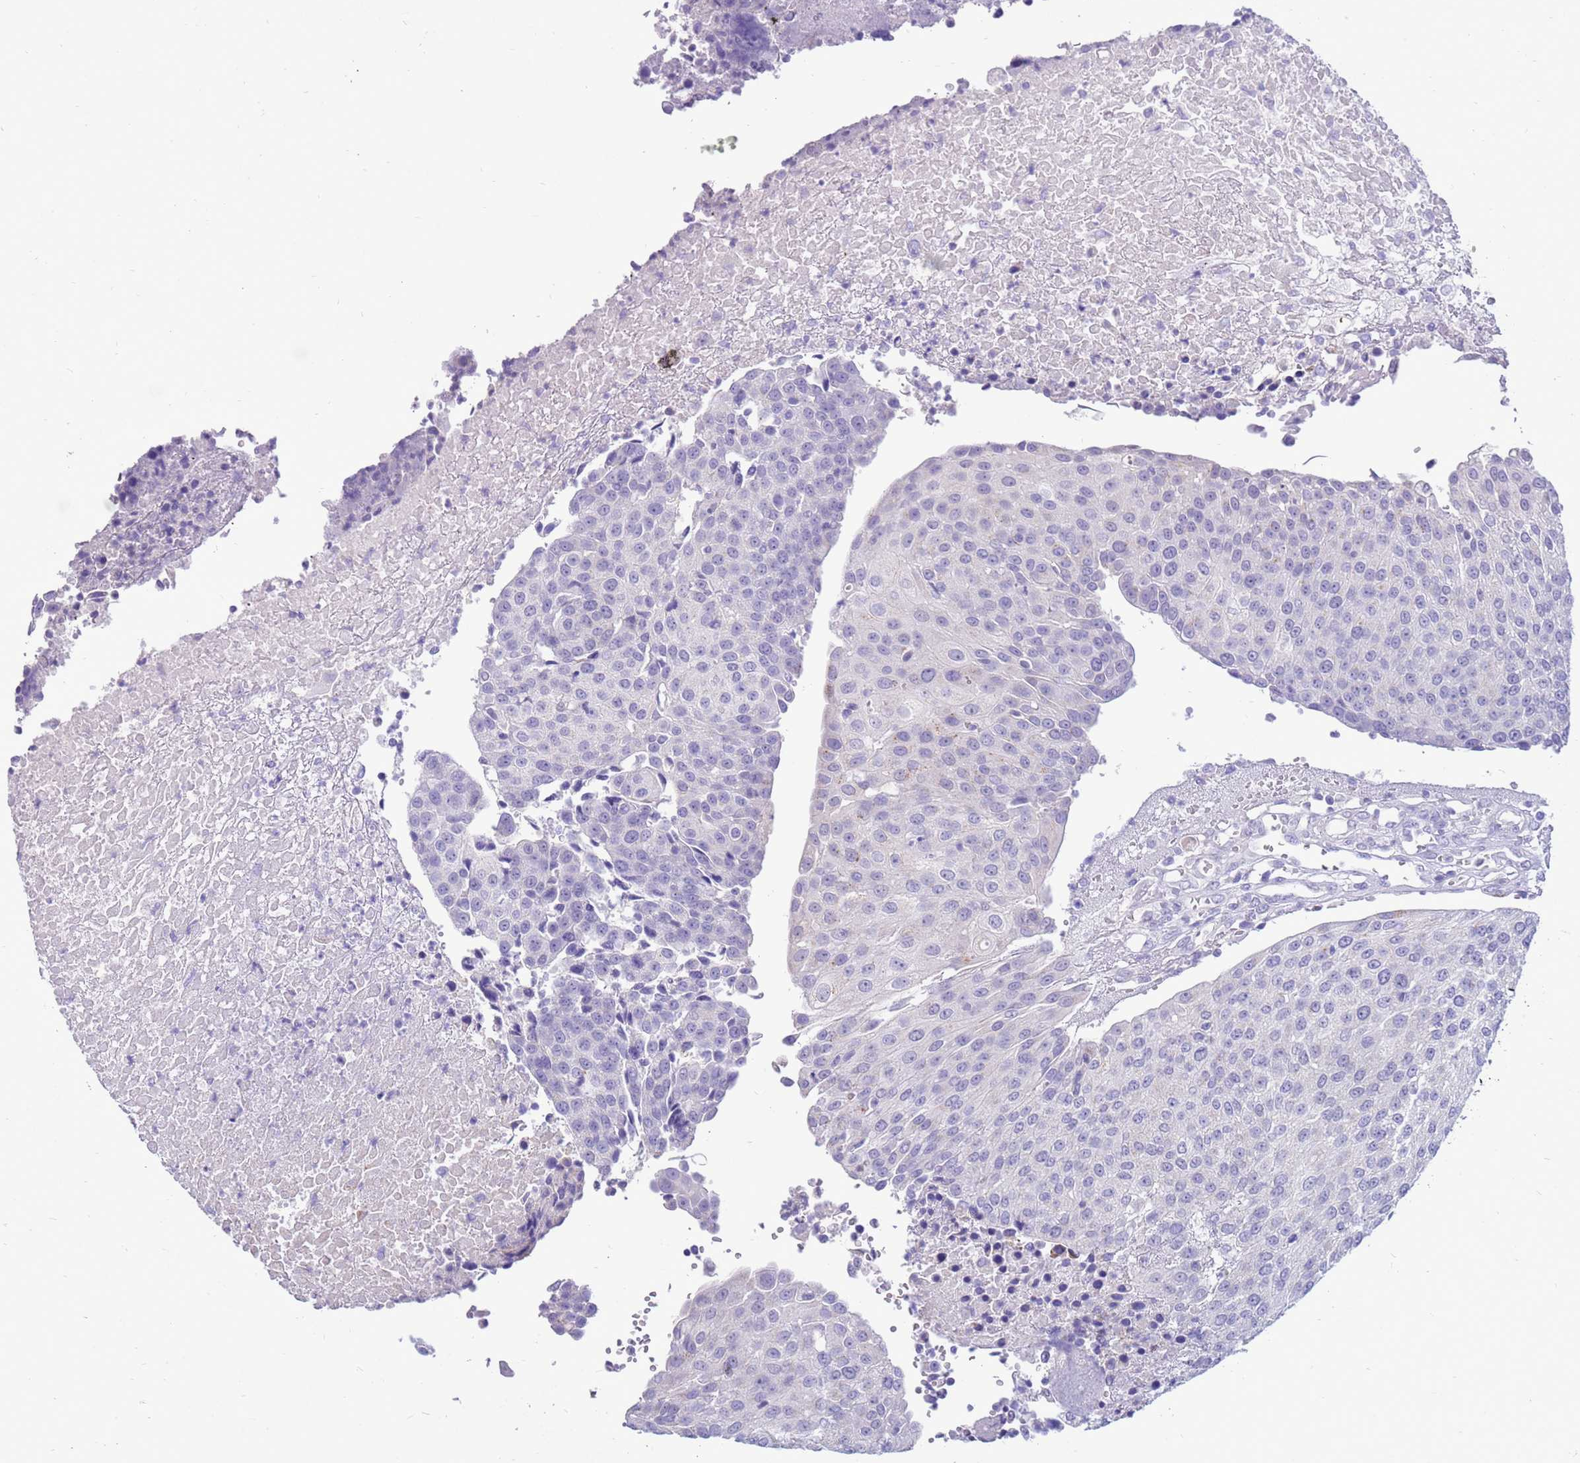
{"staining": {"intensity": "negative", "quantity": "none", "location": "none"}, "tissue": "urothelial cancer", "cell_type": "Tumor cells", "image_type": "cancer", "snomed": [{"axis": "morphology", "description": "Urothelial carcinoma, High grade"}, {"axis": "topography", "description": "Urinary bladder"}], "caption": "DAB immunohistochemical staining of urothelial cancer demonstrates no significant staining in tumor cells. Brightfield microscopy of immunohistochemistry (IHC) stained with DAB (brown) and hematoxylin (blue), captured at high magnification.", "gene": "PDE10A", "patient": {"sex": "female", "age": 85}}